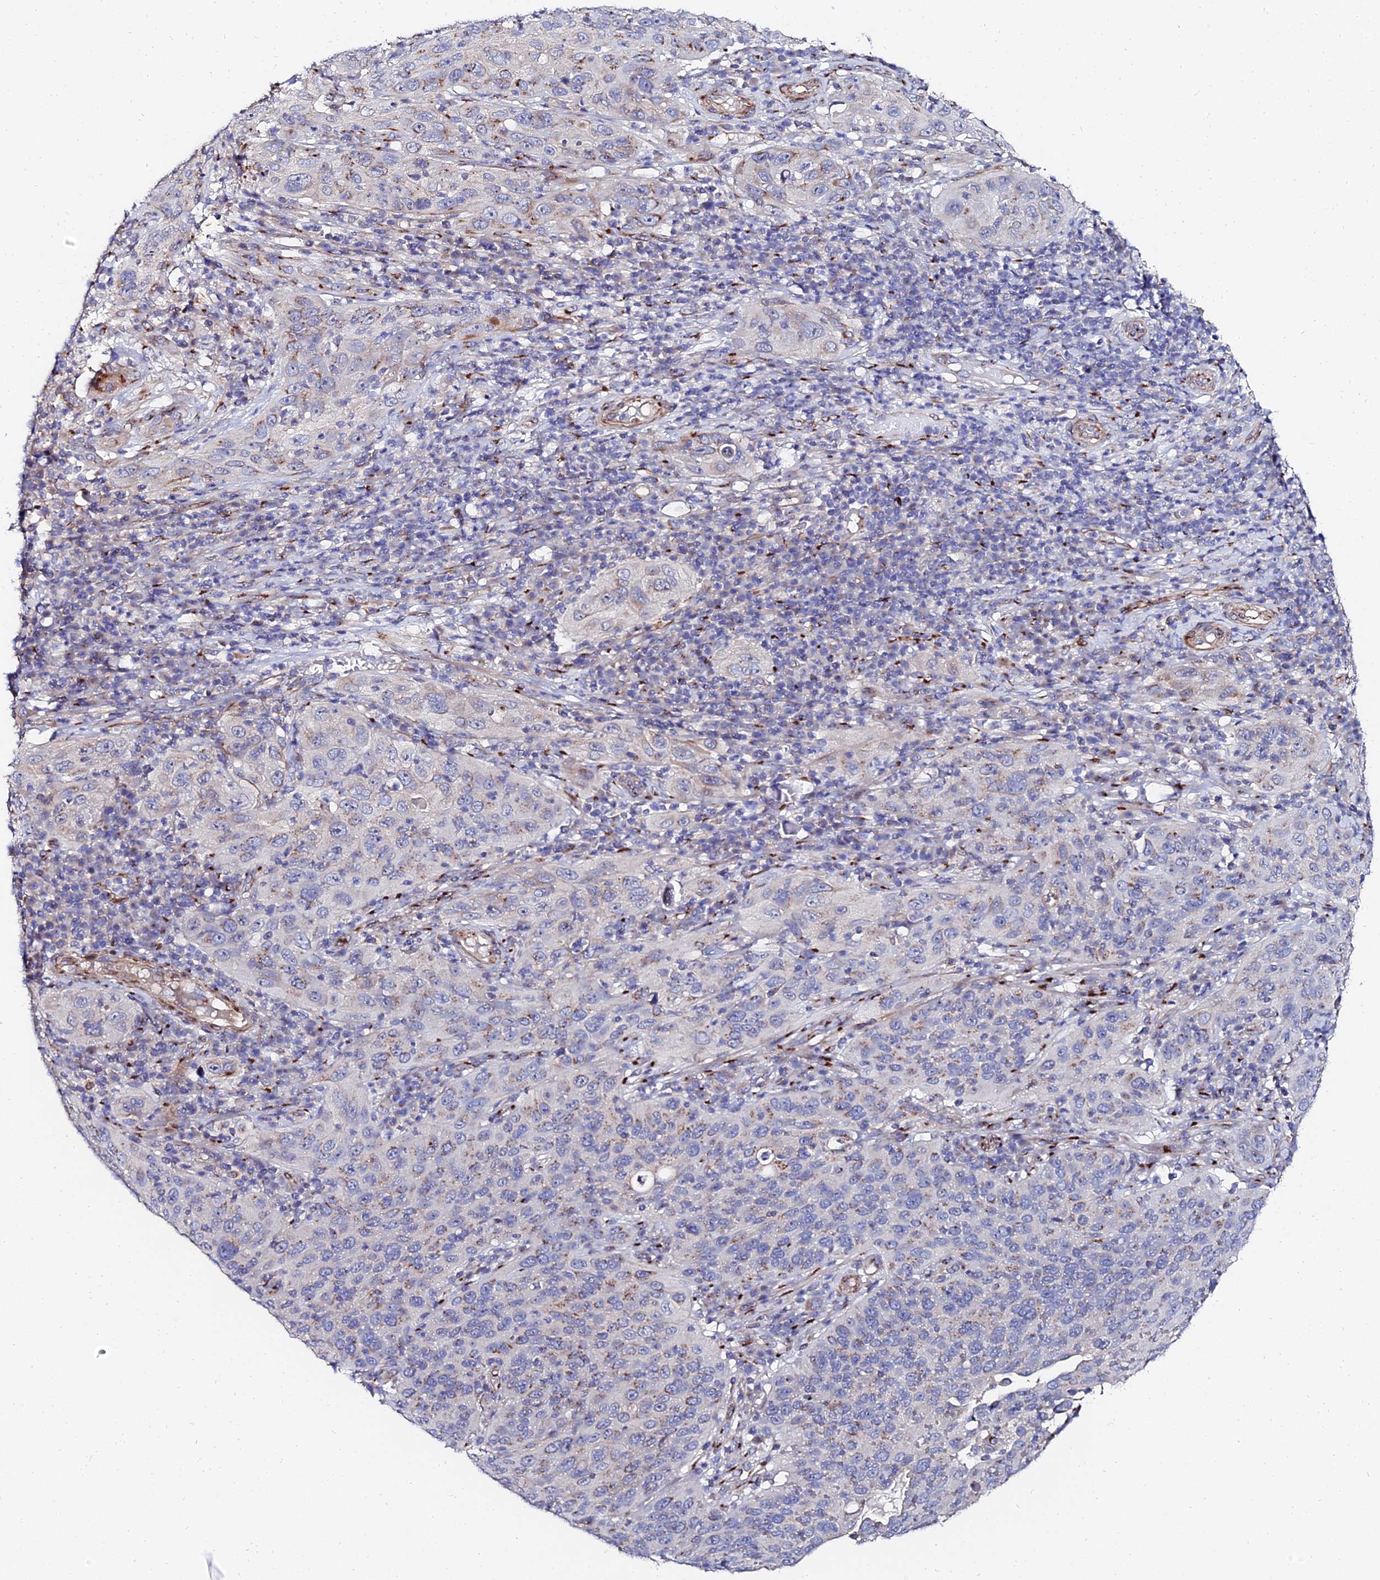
{"staining": {"intensity": "moderate", "quantity": "<25%", "location": "cytoplasmic/membranous"}, "tissue": "cervical cancer", "cell_type": "Tumor cells", "image_type": "cancer", "snomed": [{"axis": "morphology", "description": "Squamous cell carcinoma, NOS"}, {"axis": "topography", "description": "Cervix"}], "caption": "Brown immunohistochemical staining in cervical squamous cell carcinoma reveals moderate cytoplasmic/membranous expression in about <25% of tumor cells.", "gene": "BORCS8", "patient": {"sex": "female", "age": 36}}